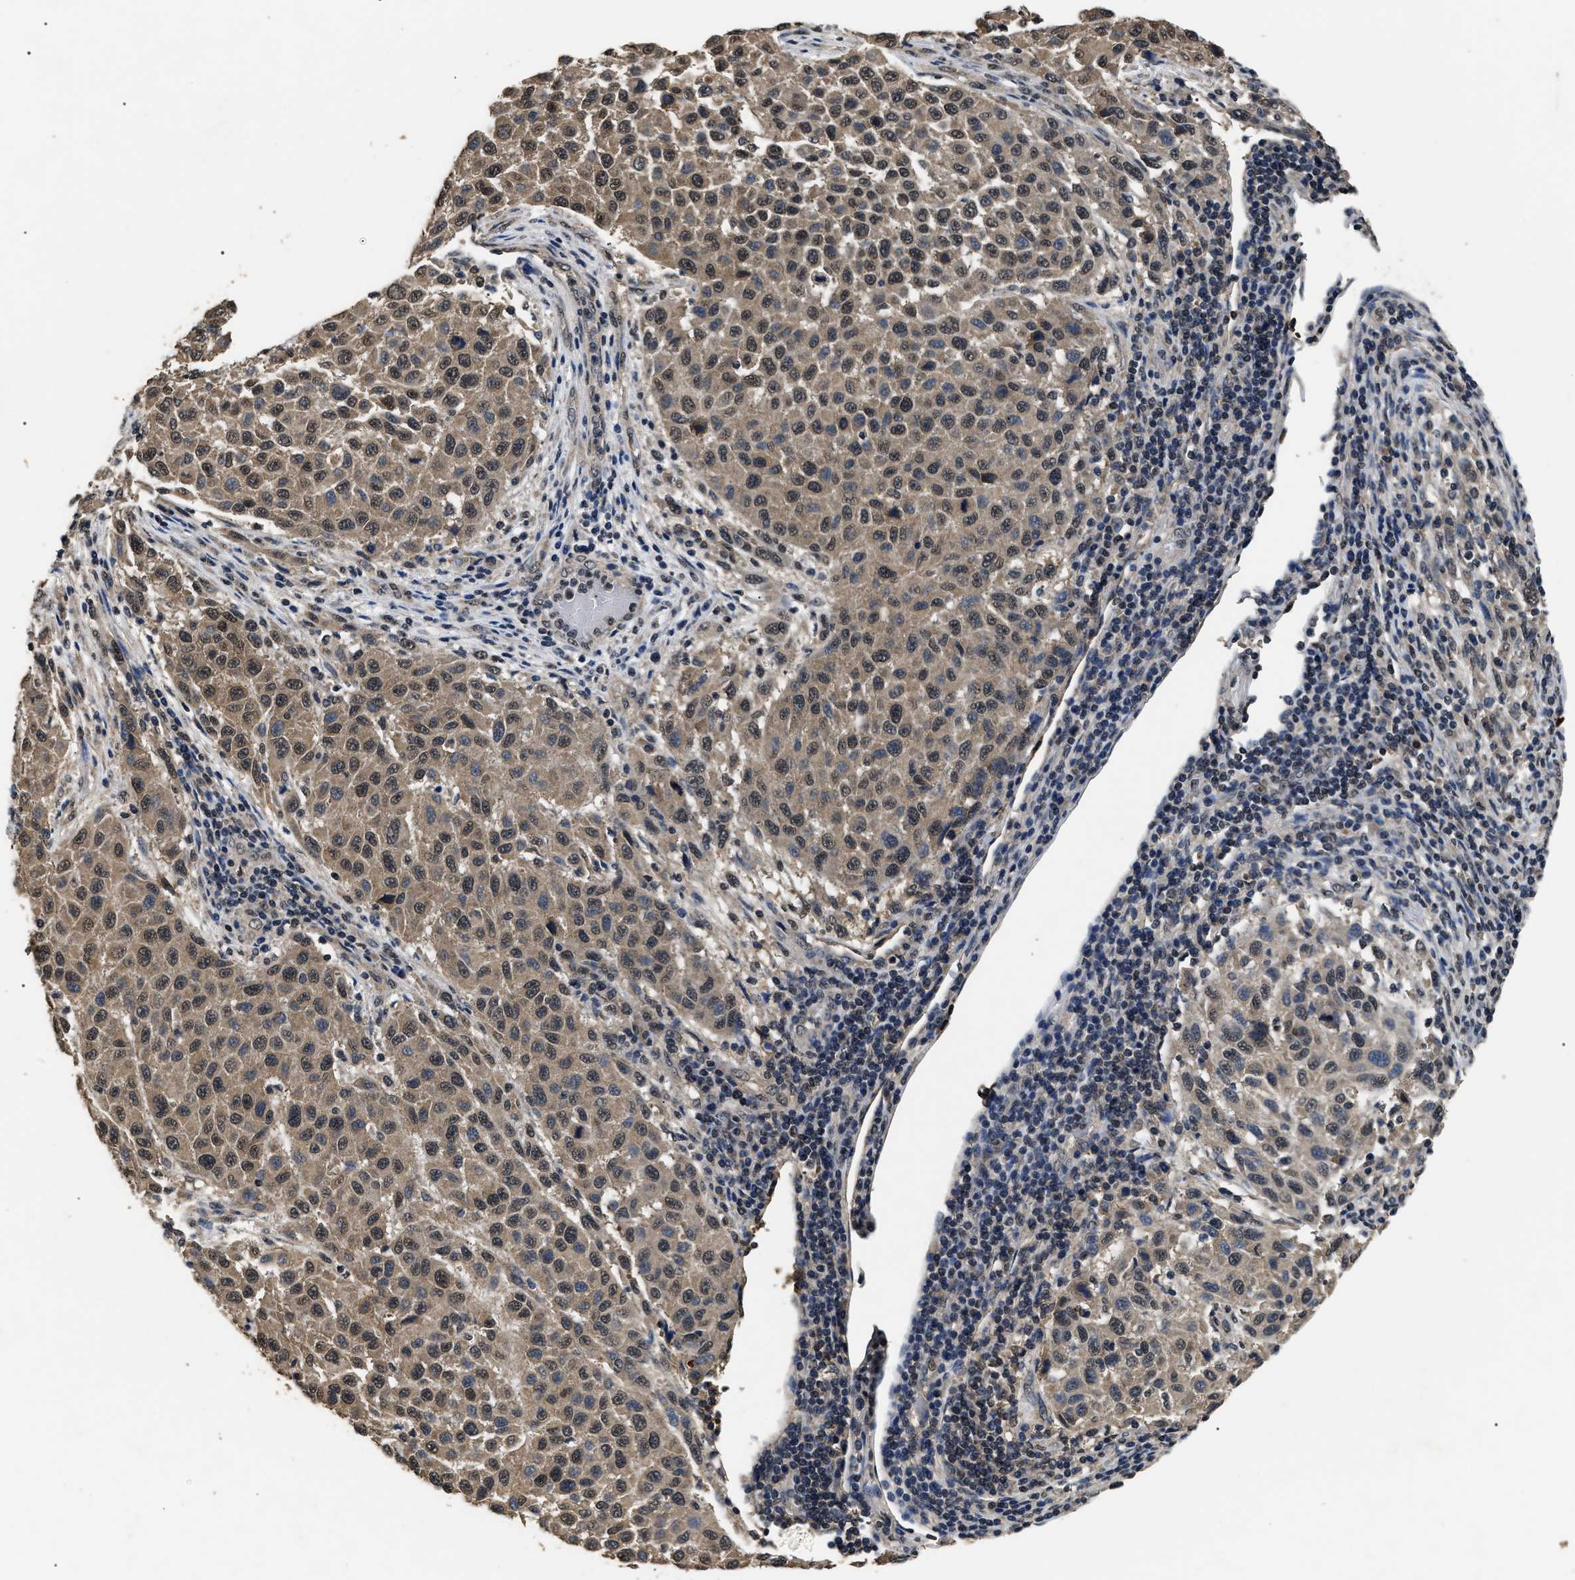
{"staining": {"intensity": "moderate", "quantity": ">75%", "location": "cytoplasmic/membranous,nuclear"}, "tissue": "melanoma", "cell_type": "Tumor cells", "image_type": "cancer", "snomed": [{"axis": "morphology", "description": "Malignant melanoma, Metastatic site"}, {"axis": "topography", "description": "Lymph node"}], "caption": "Immunohistochemistry (IHC) histopathology image of neoplastic tissue: melanoma stained using immunohistochemistry (IHC) reveals medium levels of moderate protein expression localized specifically in the cytoplasmic/membranous and nuclear of tumor cells, appearing as a cytoplasmic/membranous and nuclear brown color.", "gene": "ANP32E", "patient": {"sex": "male", "age": 61}}